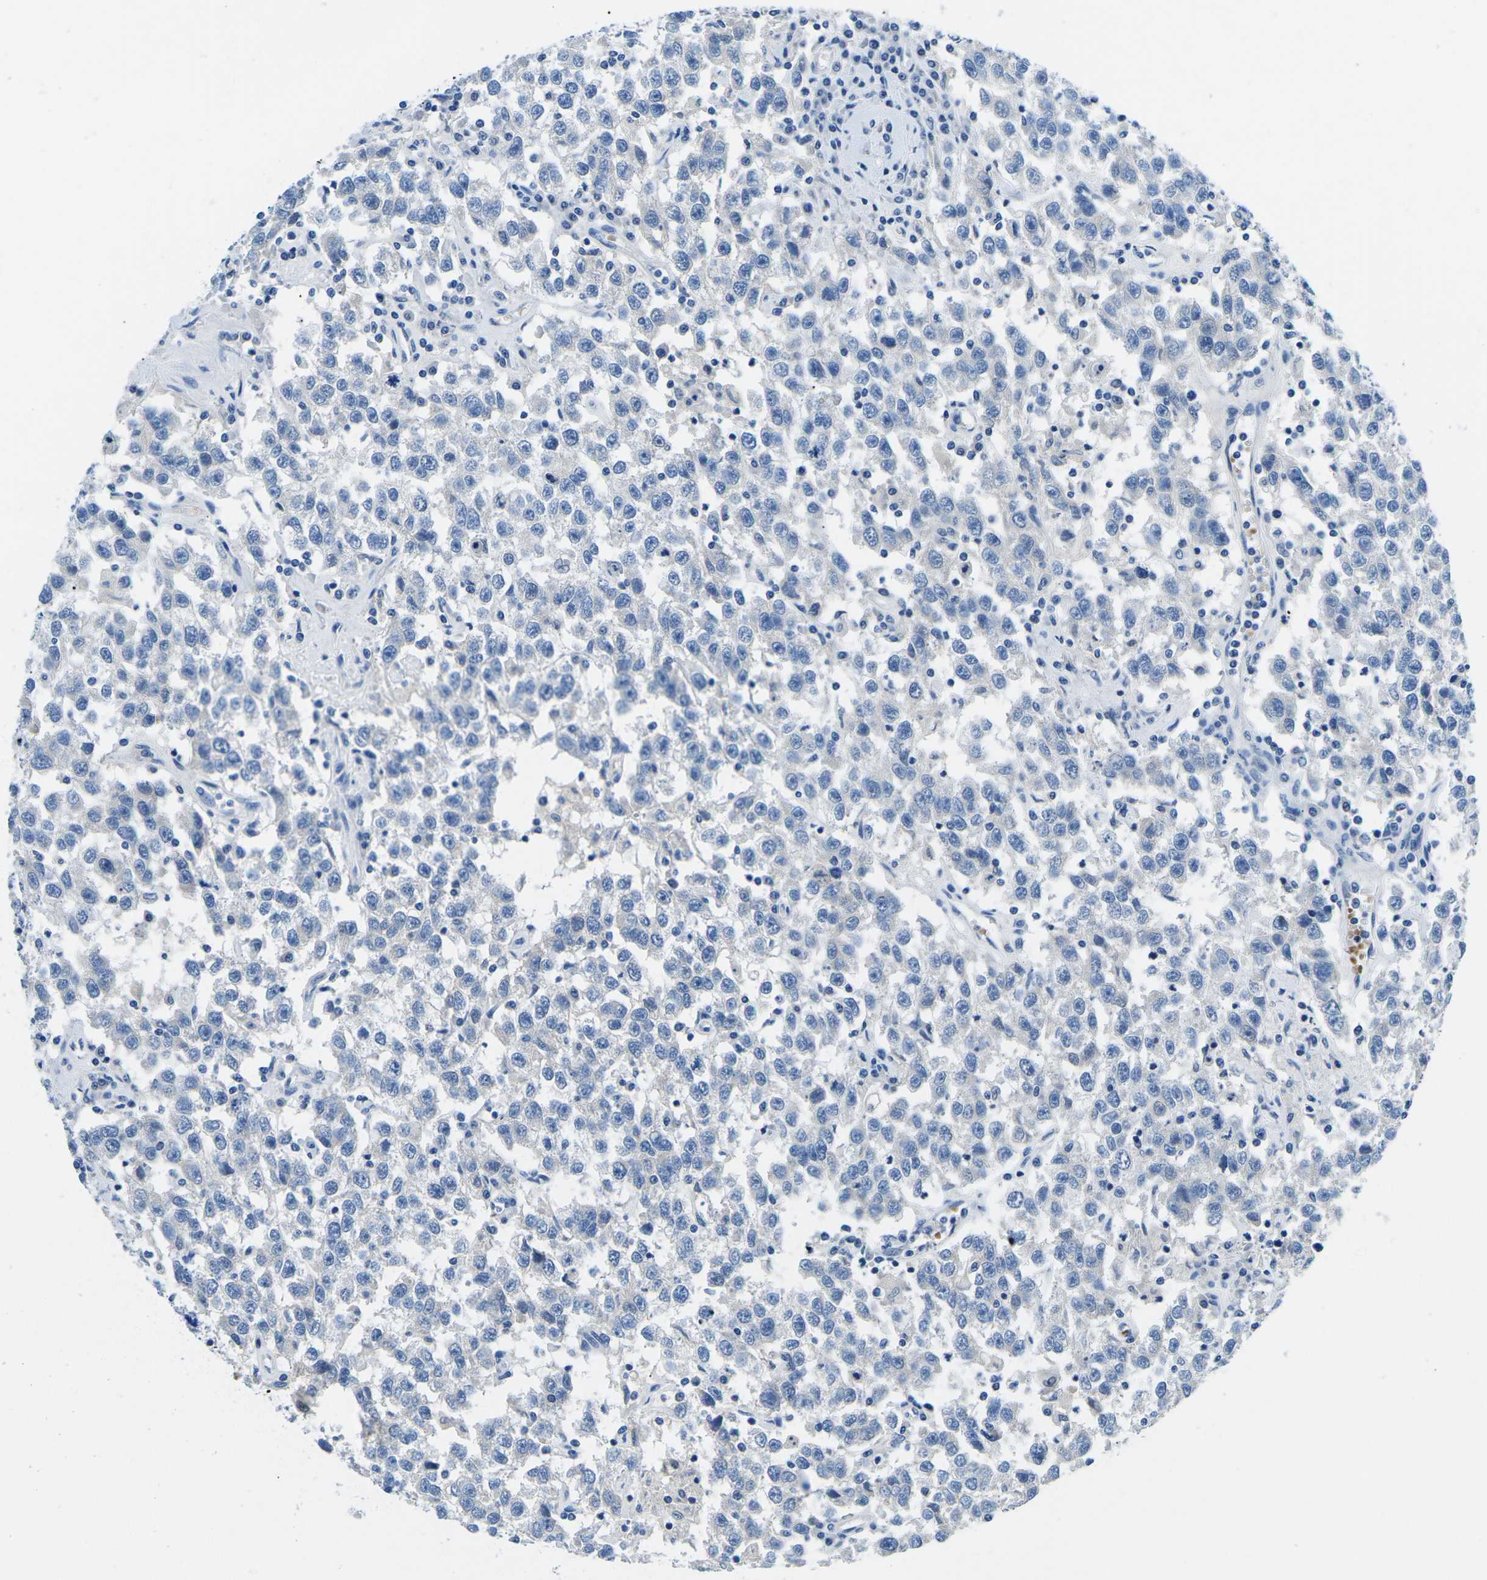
{"staining": {"intensity": "negative", "quantity": "none", "location": "none"}, "tissue": "testis cancer", "cell_type": "Tumor cells", "image_type": "cancer", "snomed": [{"axis": "morphology", "description": "Seminoma, NOS"}, {"axis": "topography", "description": "Testis"}], "caption": "A high-resolution photomicrograph shows immunohistochemistry (IHC) staining of testis cancer, which demonstrates no significant staining in tumor cells. (DAB immunohistochemistry (IHC), high magnification).", "gene": "TM6SF1", "patient": {"sex": "male", "age": 41}}